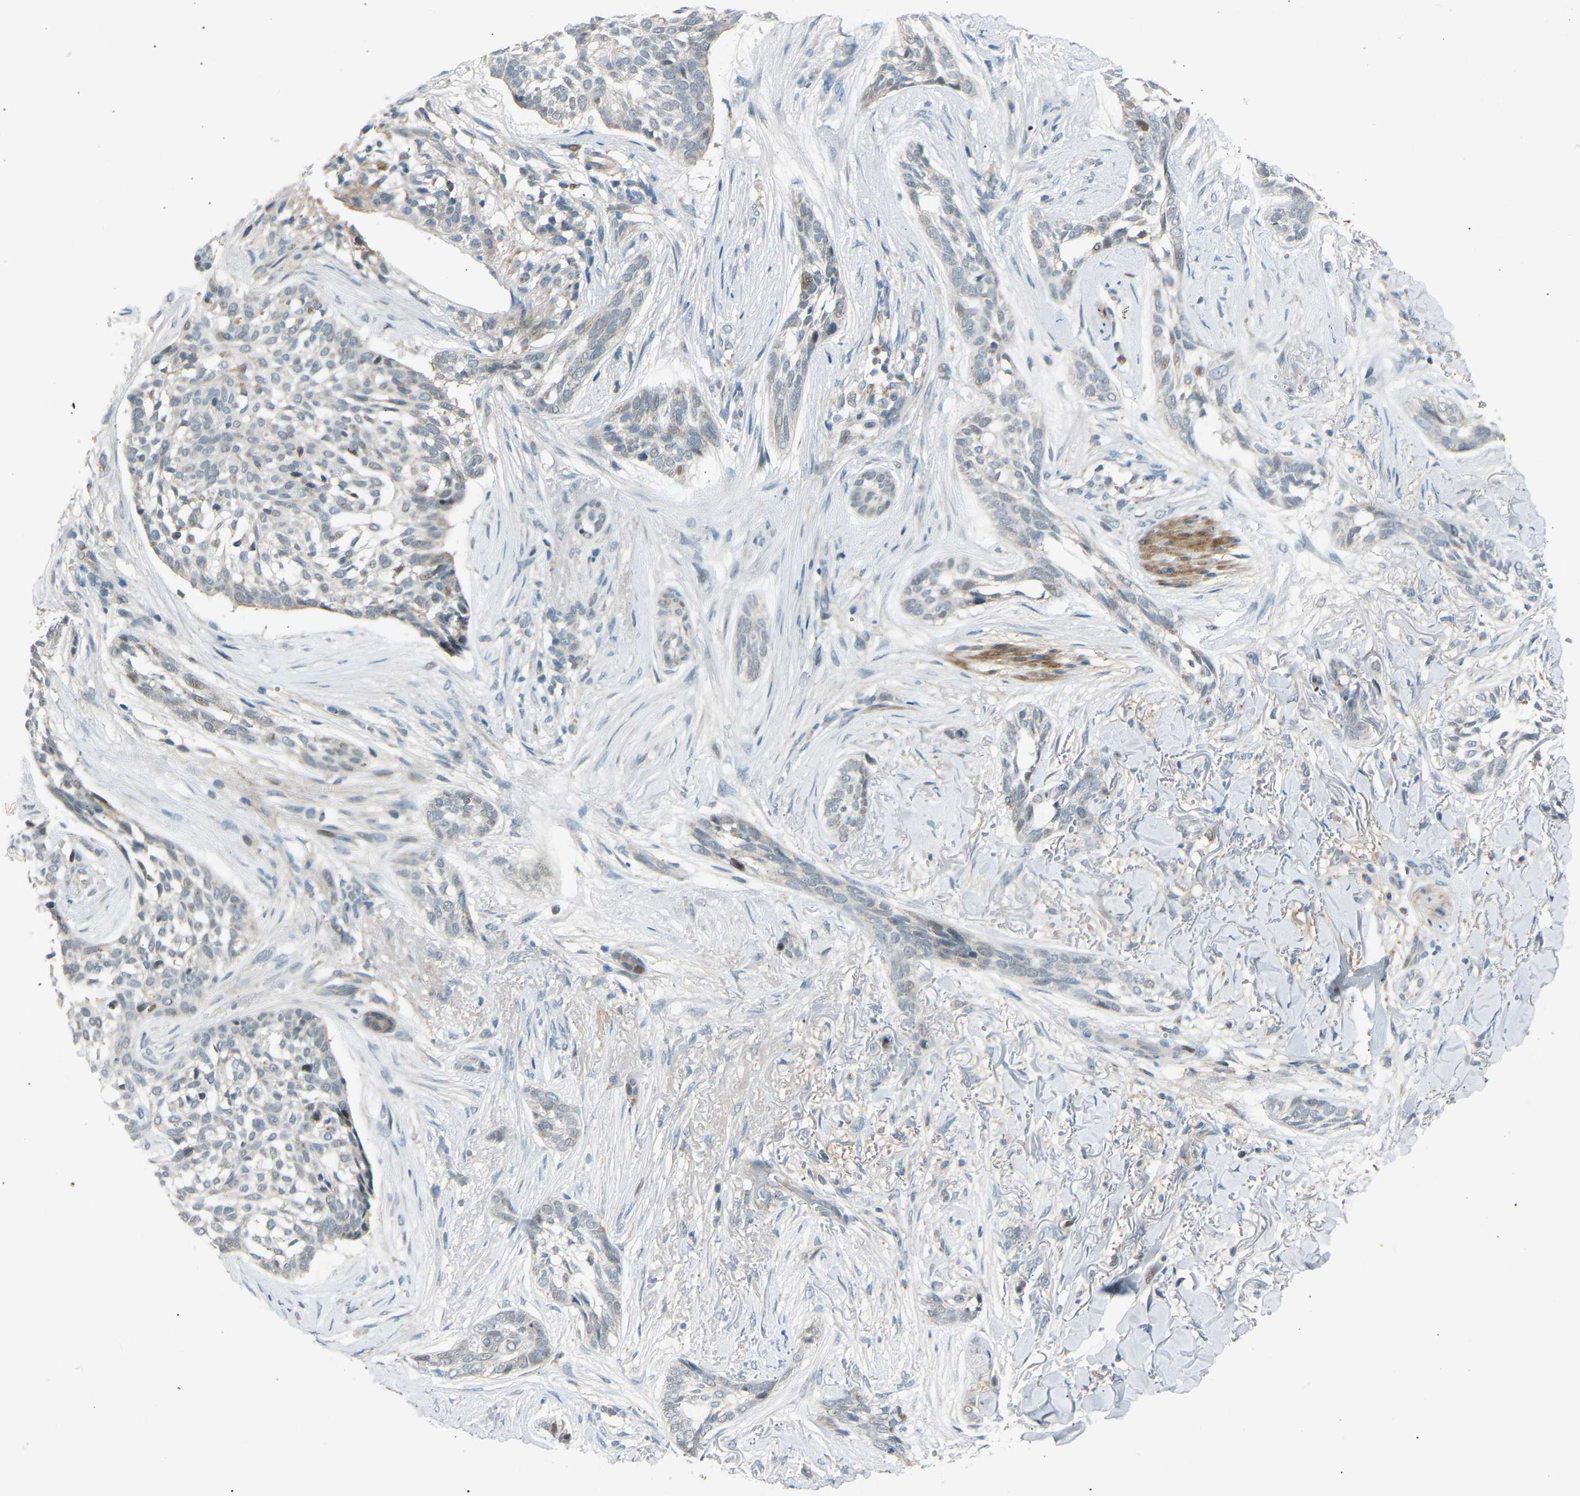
{"staining": {"intensity": "negative", "quantity": "none", "location": "none"}, "tissue": "skin cancer", "cell_type": "Tumor cells", "image_type": "cancer", "snomed": [{"axis": "morphology", "description": "Basal cell carcinoma"}, {"axis": "topography", "description": "Skin"}], "caption": "There is no significant staining in tumor cells of skin cancer (basal cell carcinoma).", "gene": "VPS41", "patient": {"sex": "female", "age": 88}}